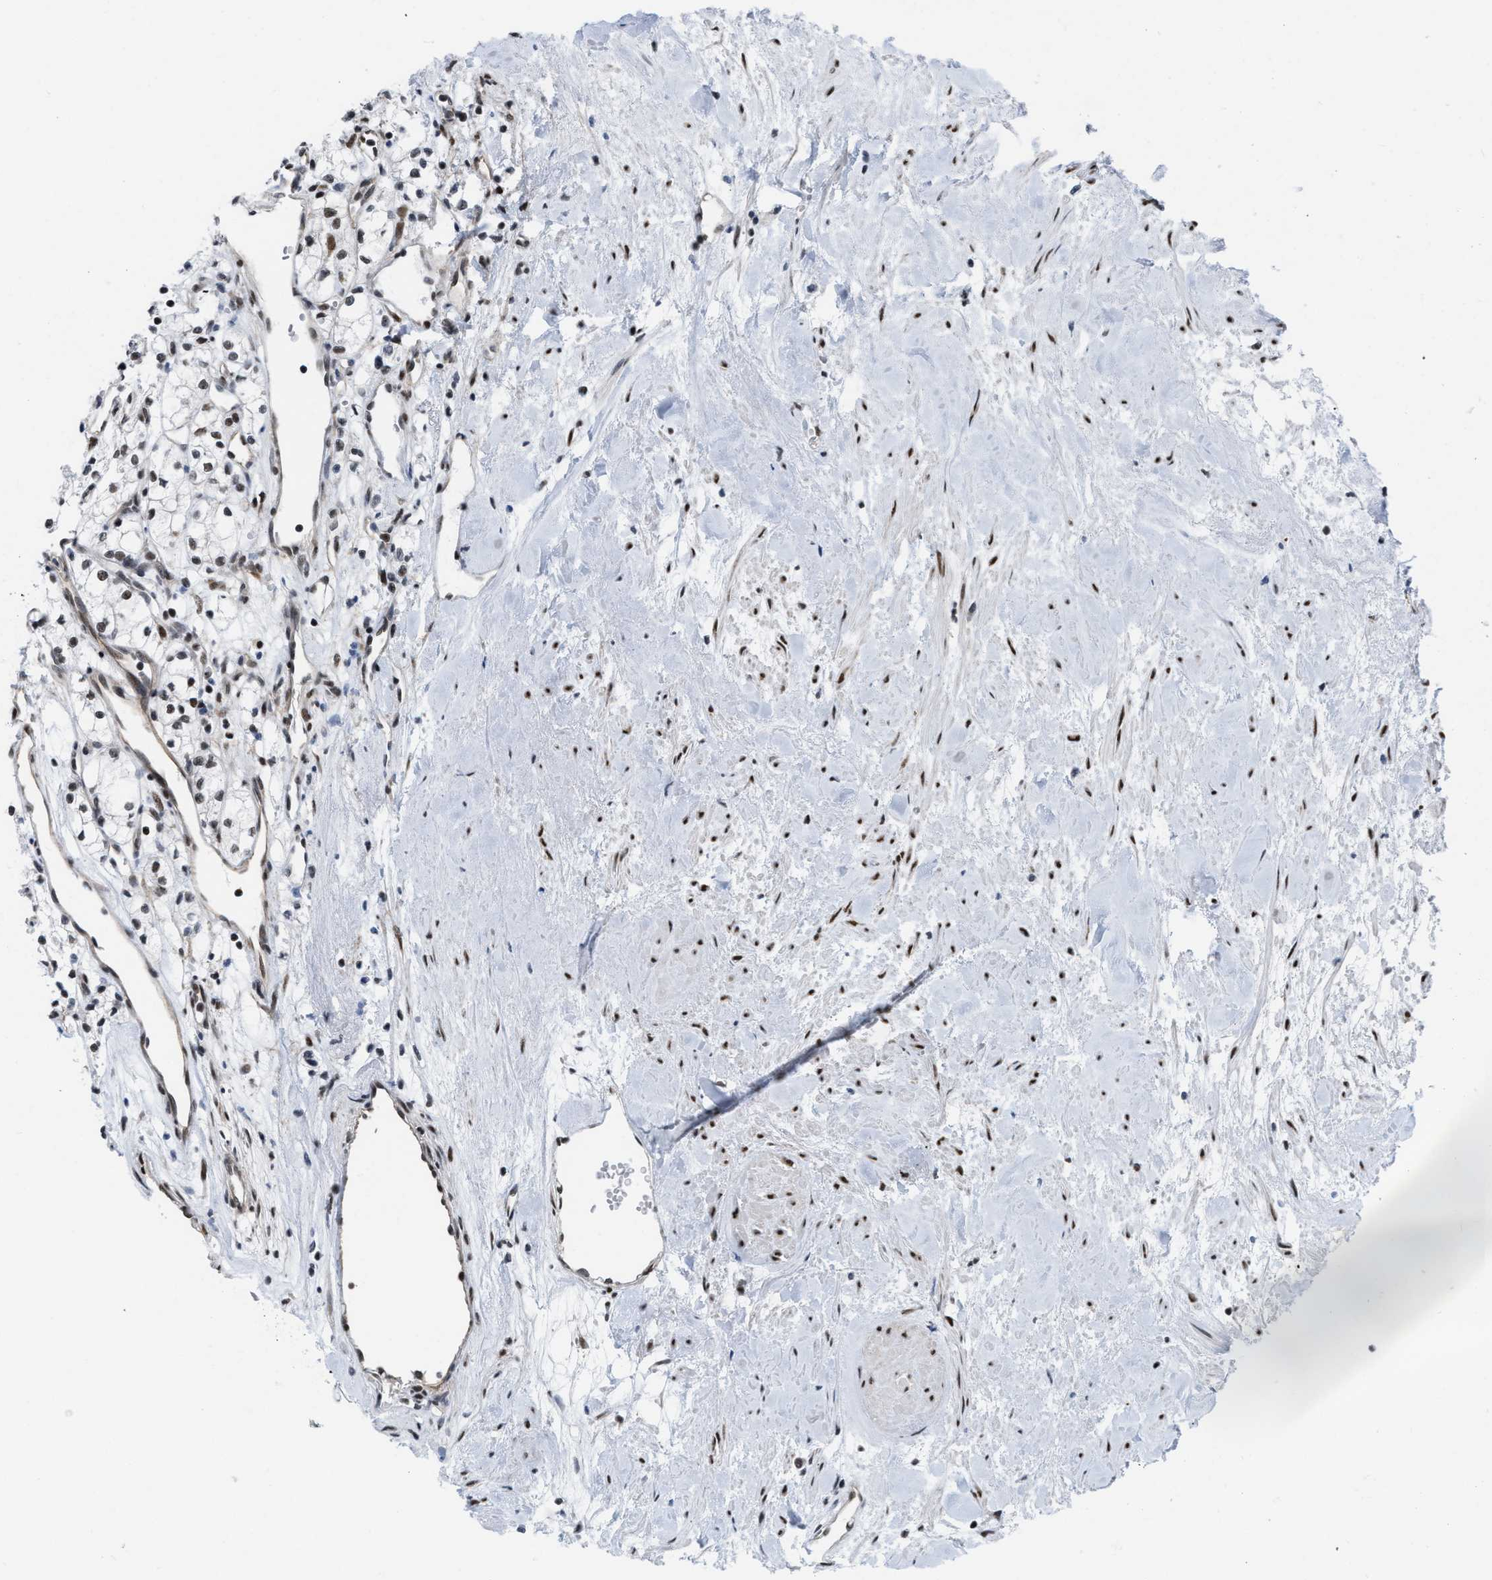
{"staining": {"intensity": "weak", "quantity": ">75%", "location": "nuclear"}, "tissue": "renal cancer", "cell_type": "Tumor cells", "image_type": "cancer", "snomed": [{"axis": "morphology", "description": "Adenocarcinoma, NOS"}, {"axis": "topography", "description": "Kidney"}], "caption": "The photomicrograph demonstrates a brown stain indicating the presence of a protein in the nuclear of tumor cells in renal adenocarcinoma.", "gene": "MIER1", "patient": {"sex": "male", "age": 59}}